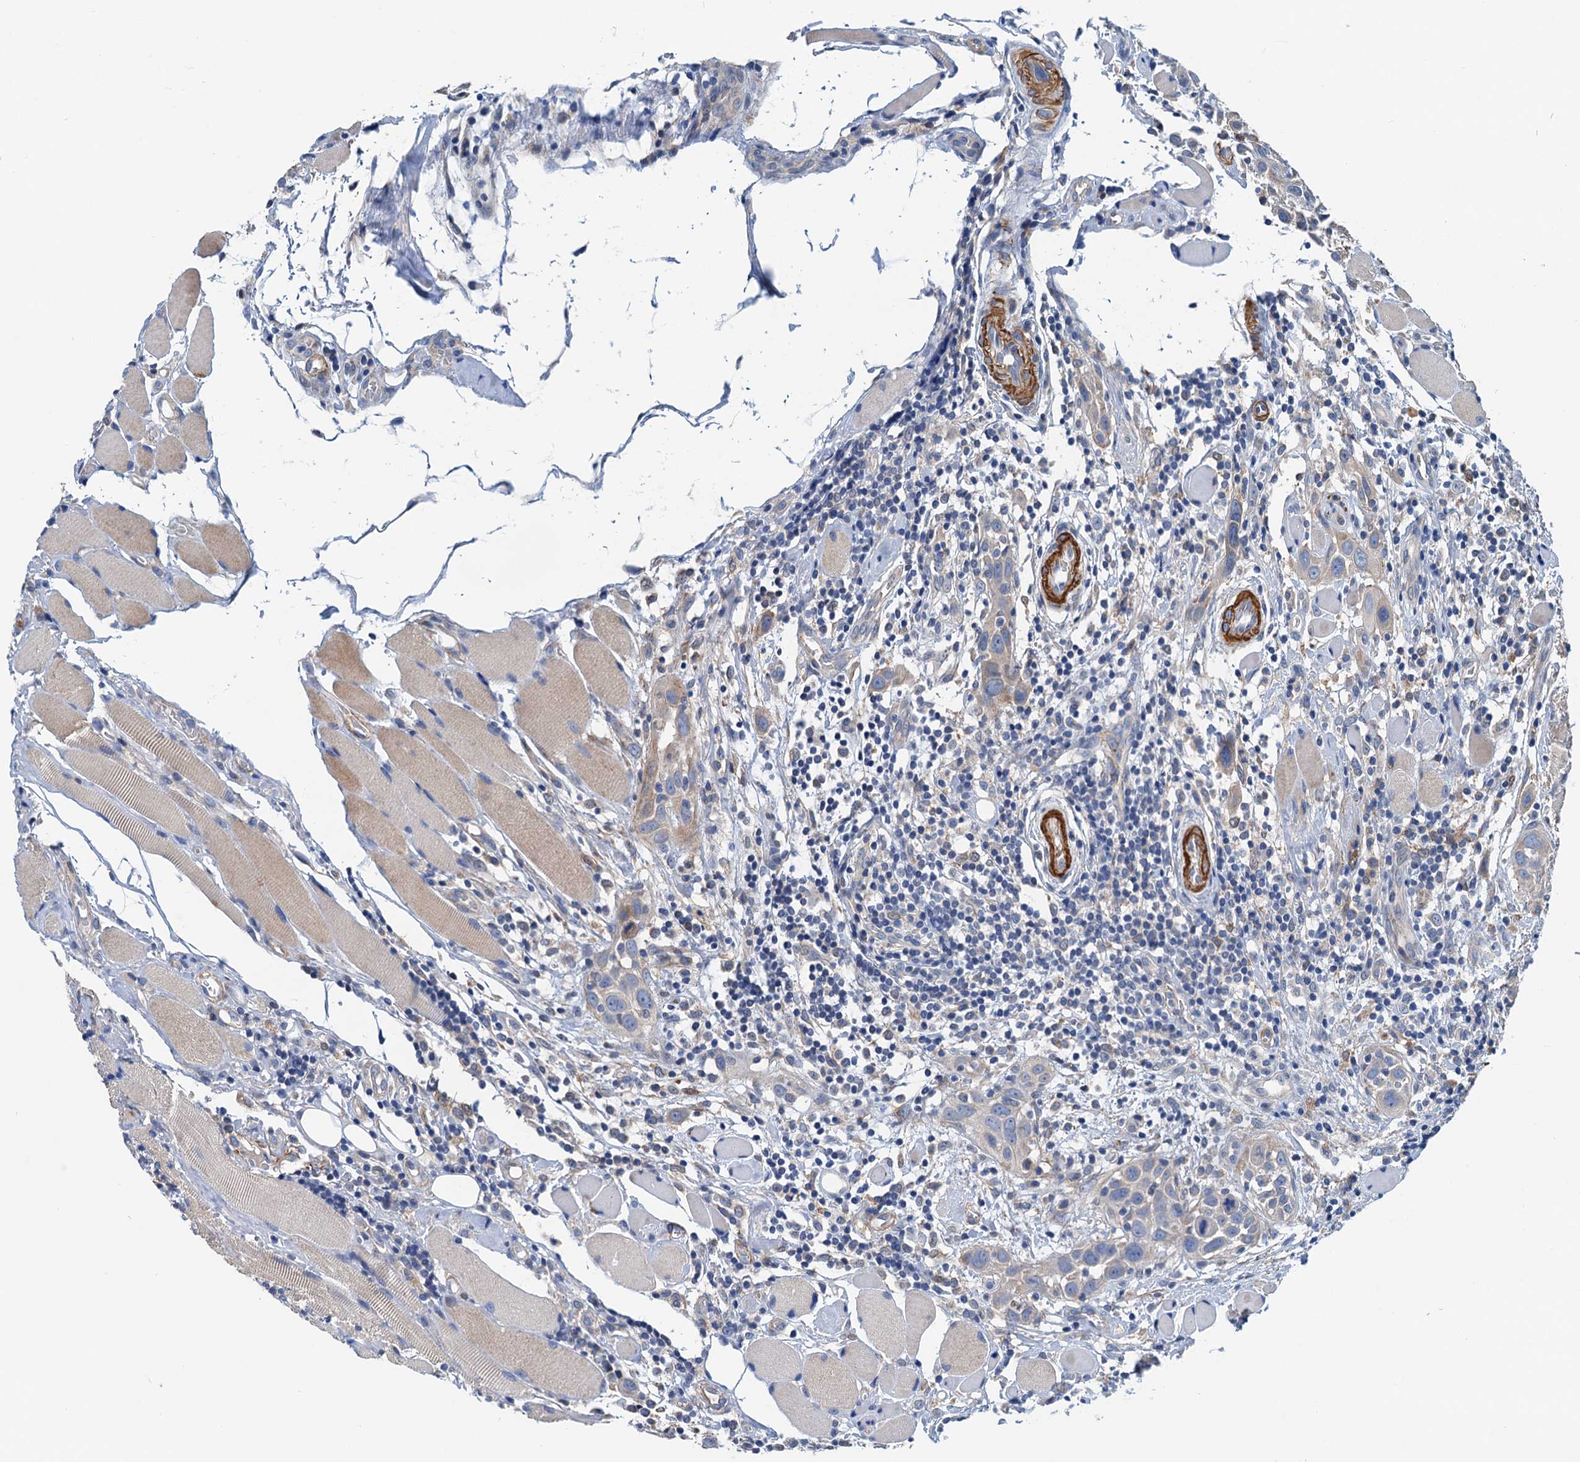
{"staining": {"intensity": "weak", "quantity": "<25%", "location": "cytoplasmic/membranous"}, "tissue": "head and neck cancer", "cell_type": "Tumor cells", "image_type": "cancer", "snomed": [{"axis": "morphology", "description": "Squamous cell carcinoma, NOS"}, {"axis": "topography", "description": "Oral tissue"}, {"axis": "topography", "description": "Head-Neck"}], "caption": "Immunohistochemistry (IHC) micrograph of neoplastic tissue: head and neck squamous cell carcinoma stained with DAB shows no significant protein expression in tumor cells. (Stains: DAB (3,3'-diaminobenzidine) immunohistochemistry (IHC) with hematoxylin counter stain, Microscopy: brightfield microscopy at high magnification).", "gene": "CSTPP1", "patient": {"sex": "female", "age": 50}}